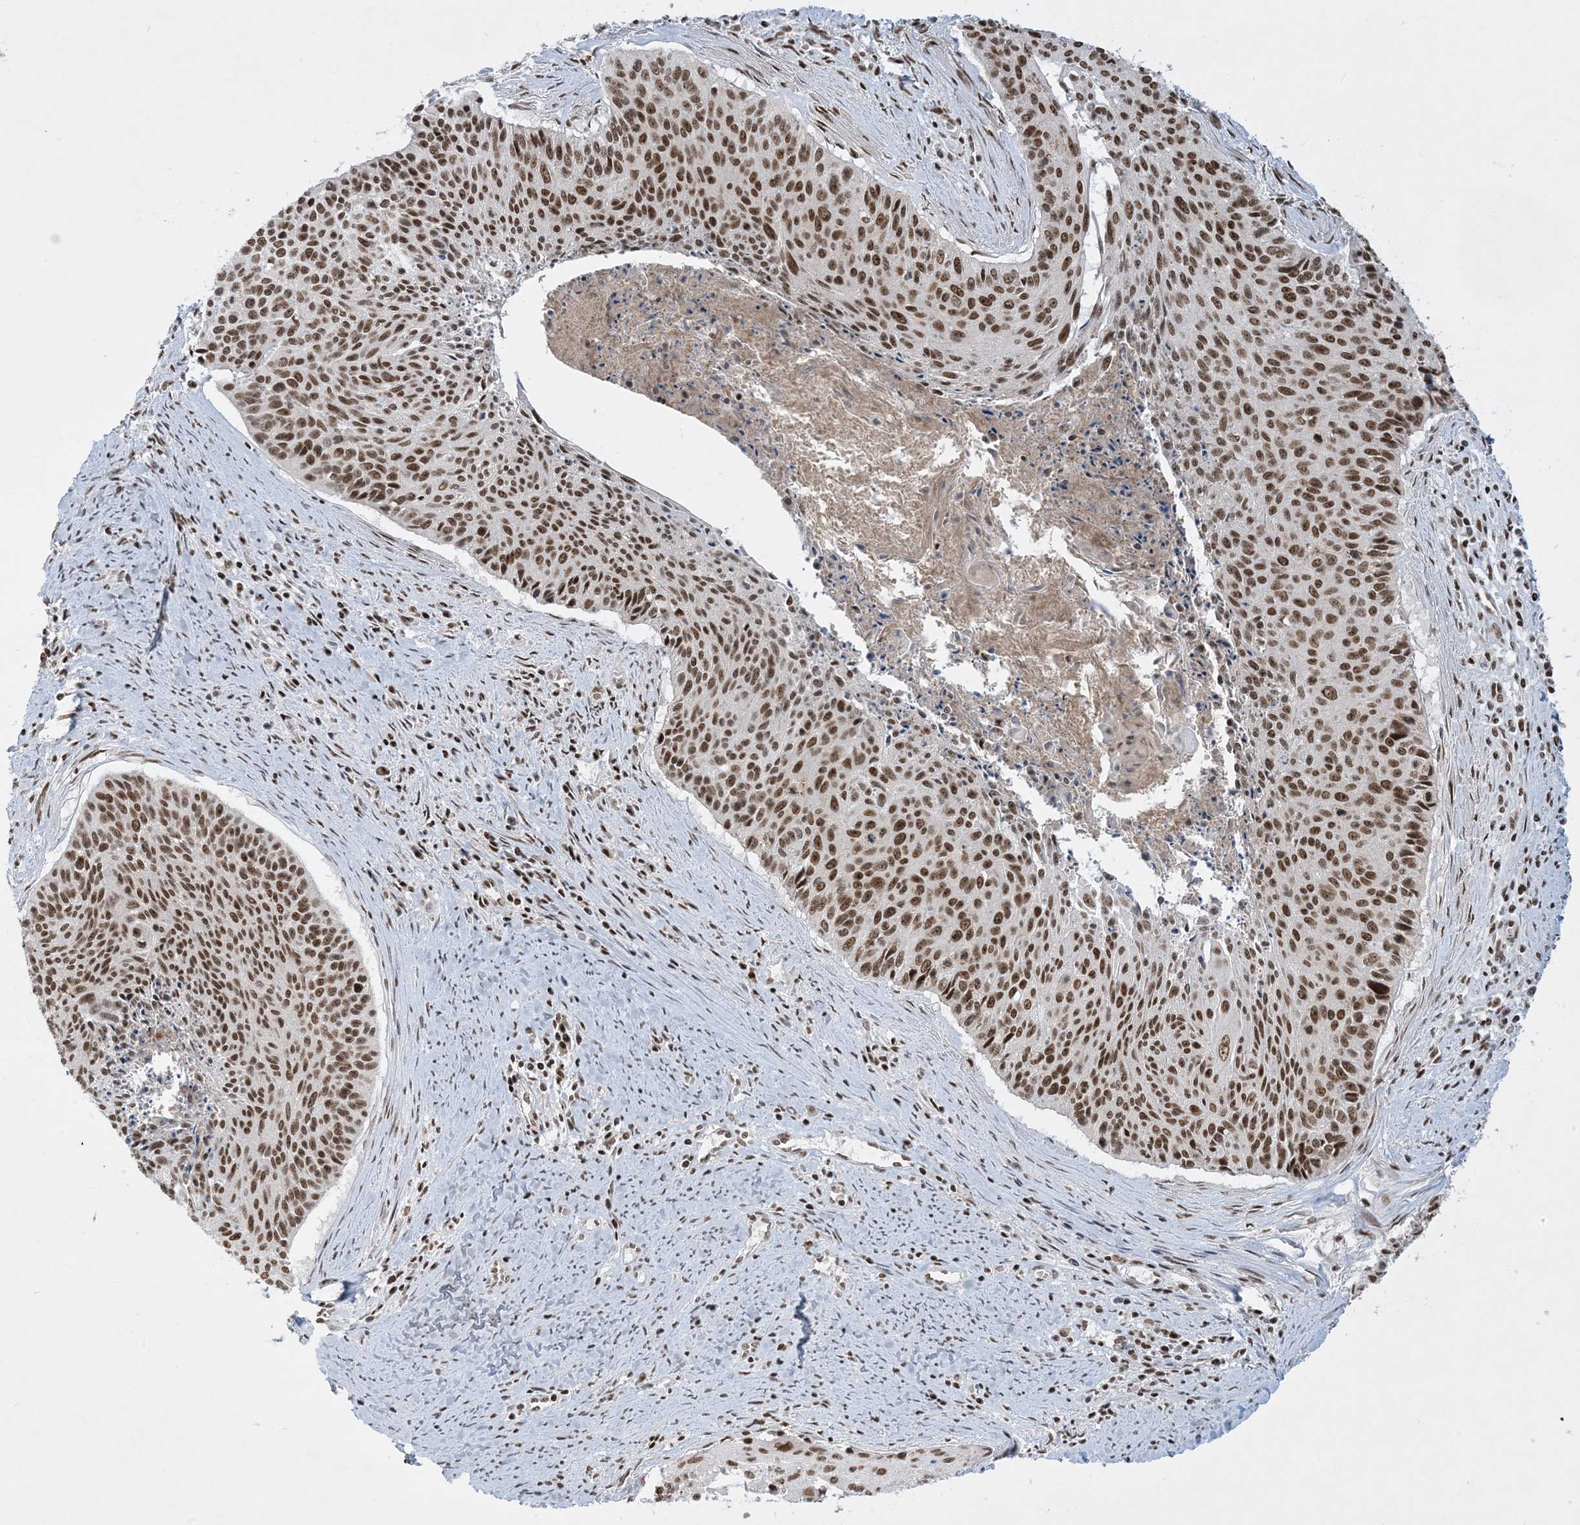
{"staining": {"intensity": "strong", "quantity": ">75%", "location": "nuclear"}, "tissue": "cervical cancer", "cell_type": "Tumor cells", "image_type": "cancer", "snomed": [{"axis": "morphology", "description": "Squamous cell carcinoma, NOS"}, {"axis": "topography", "description": "Cervix"}], "caption": "Human cervical cancer stained with a brown dye exhibits strong nuclear positive expression in approximately >75% of tumor cells.", "gene": "PPIL2", "patient": {"sex": "female", "age": 55}}